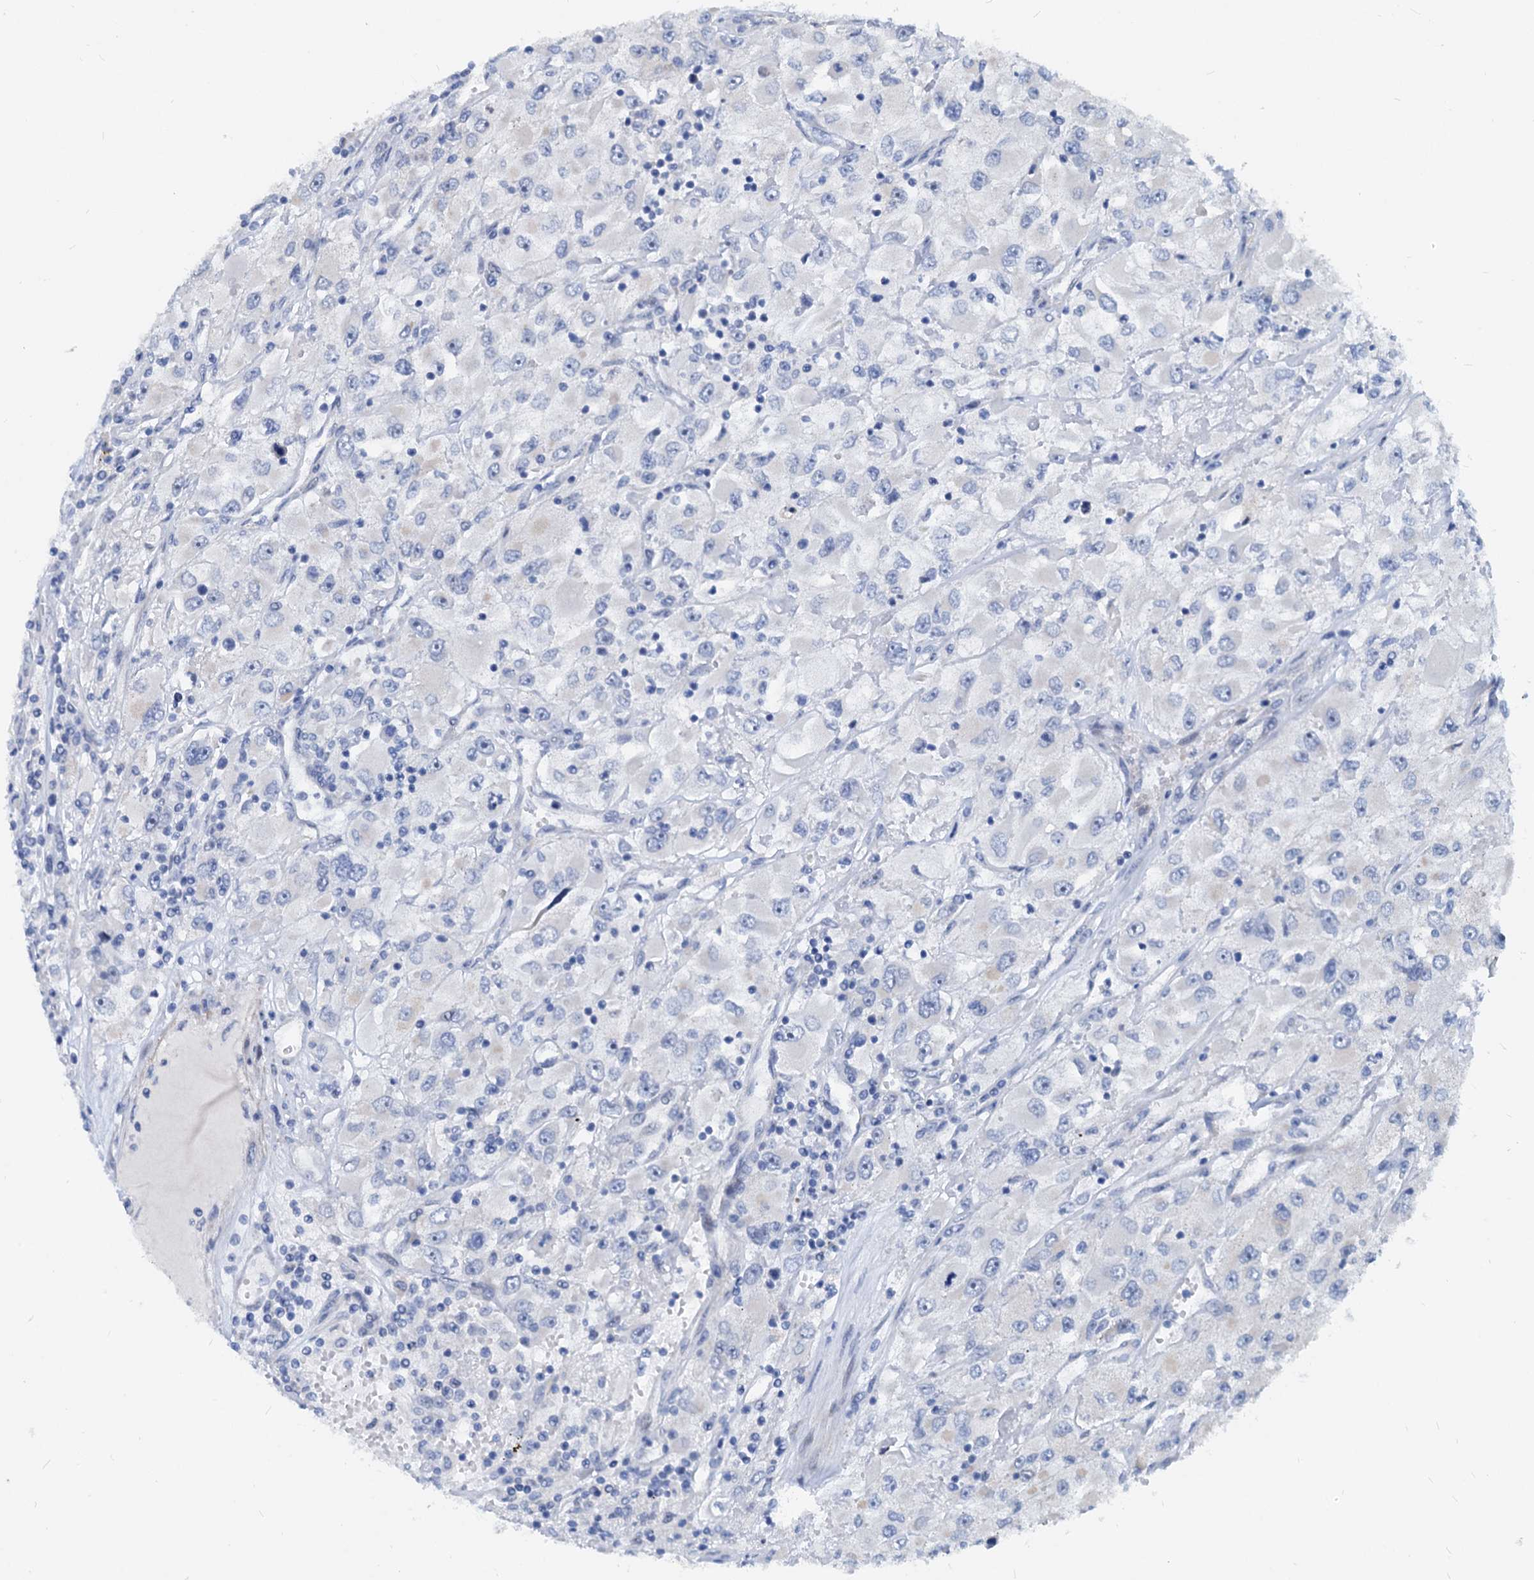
{"staining": {"intensity": "negative", "quantity": "none", "location": "none"}, "tissue": "renal cancer", "cell_type": "Tumor cells", "image_type": "cancer", "snomed": [{"axis": "morphology", "description": "Adenocarcinoma, NOS"}, {"axis": "topography", "description": "Kidney"}], "caption": "Protein analysis of renal cancer (adenocarcinoma) shows no significant positivity in tumor cells.", "gene": "HSF2", "patient": {"sex": "female", "age": 52}}